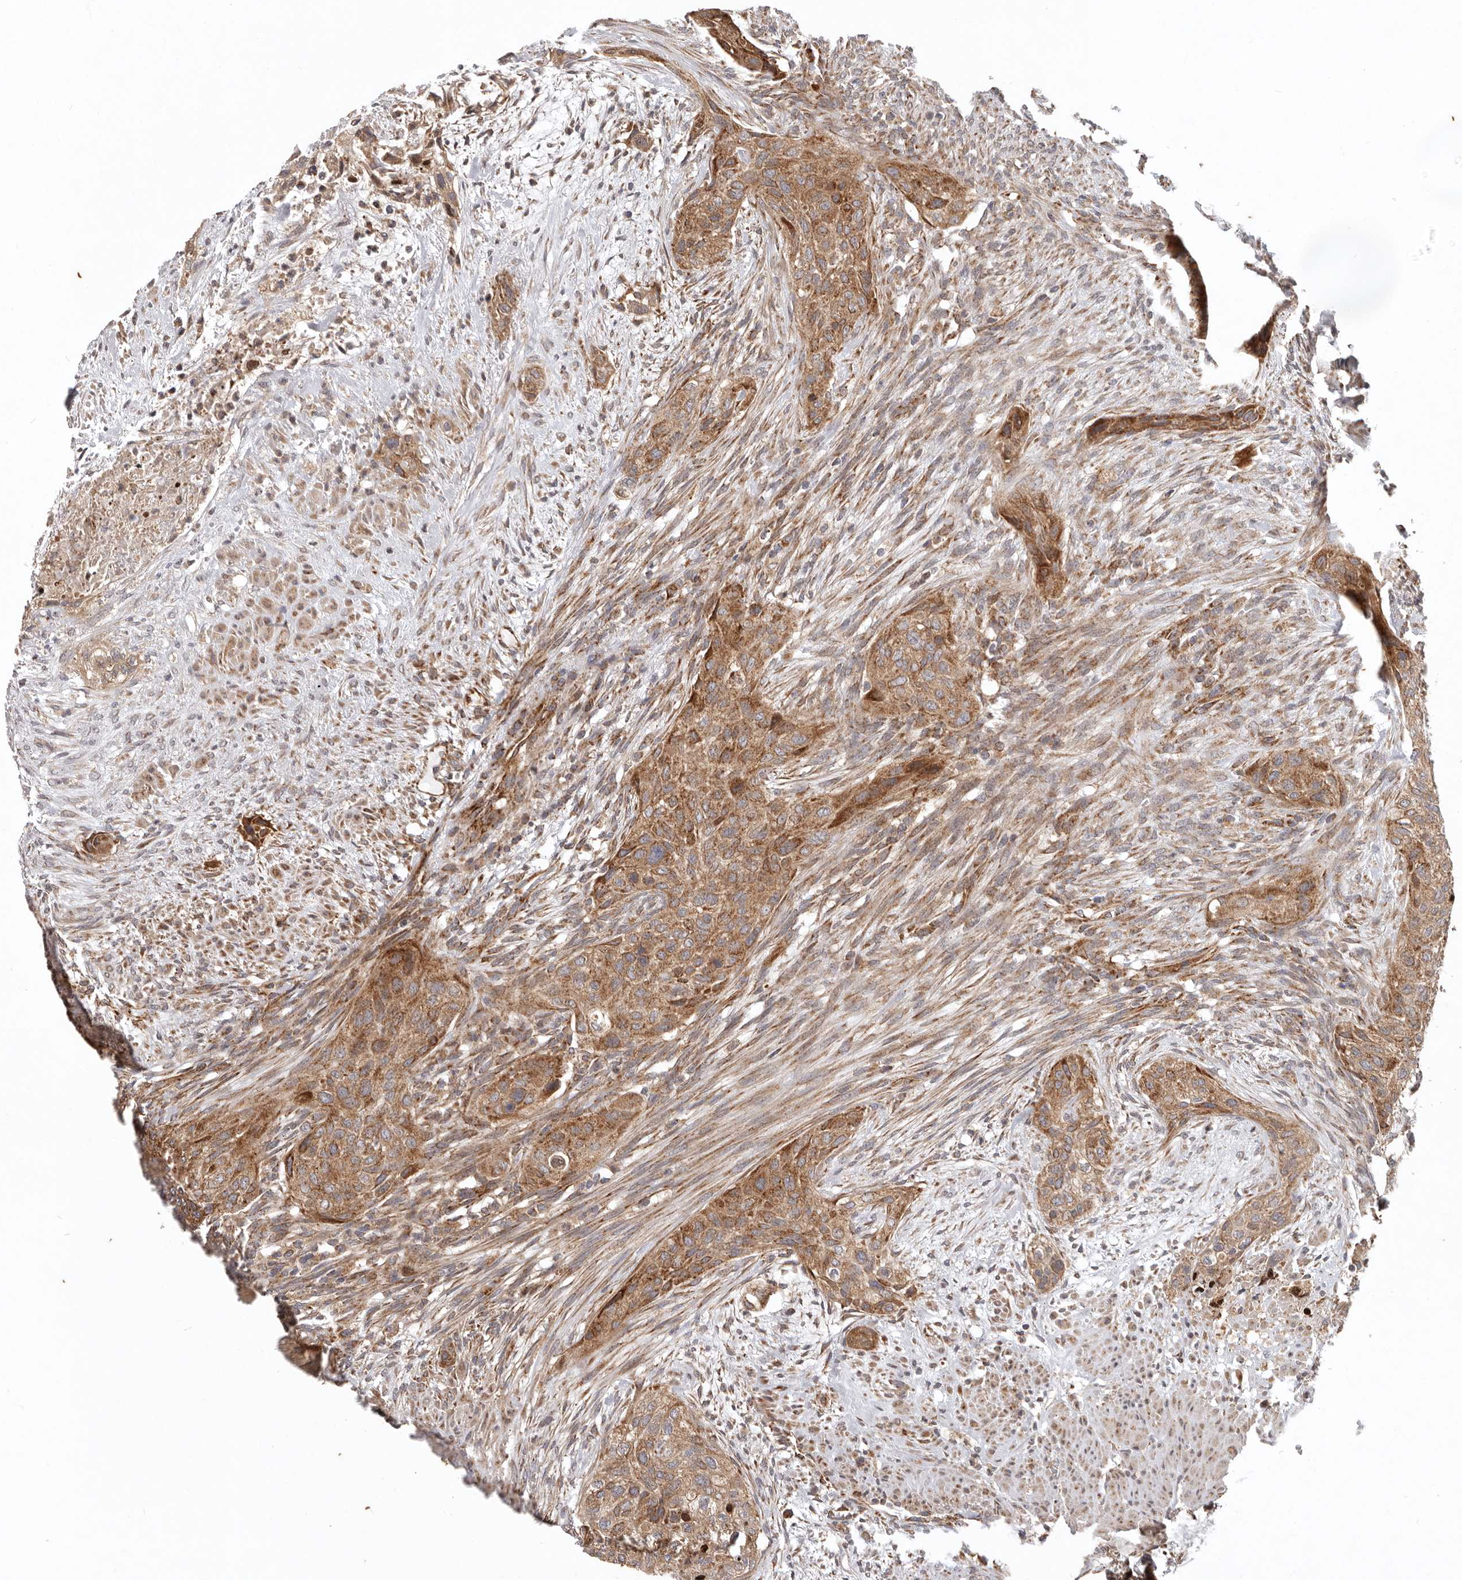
{"staining": {"intensity": "moderate", "quantity": ">75%", "location": "cytoplasmic/membranous"}, "tissue": "urothelial cancer", "cell_type": "Tumor cells", "image_type": "cancer", "snomed": [{"axis": "morphology", "description": "Urothelial carcinoma, High grade"}, {"axis": "topography", "description": "Urinary bladder"}], "caption": "Urothelial cancer tissue reveals moderate cytoplasmic/membranous staining in about >75% of tumor cells (brown staining indicates protein expression, while blue staining denotes nuclei).", "gene": "MRPS10", "patient": {"sex": "male", "age": 35}}